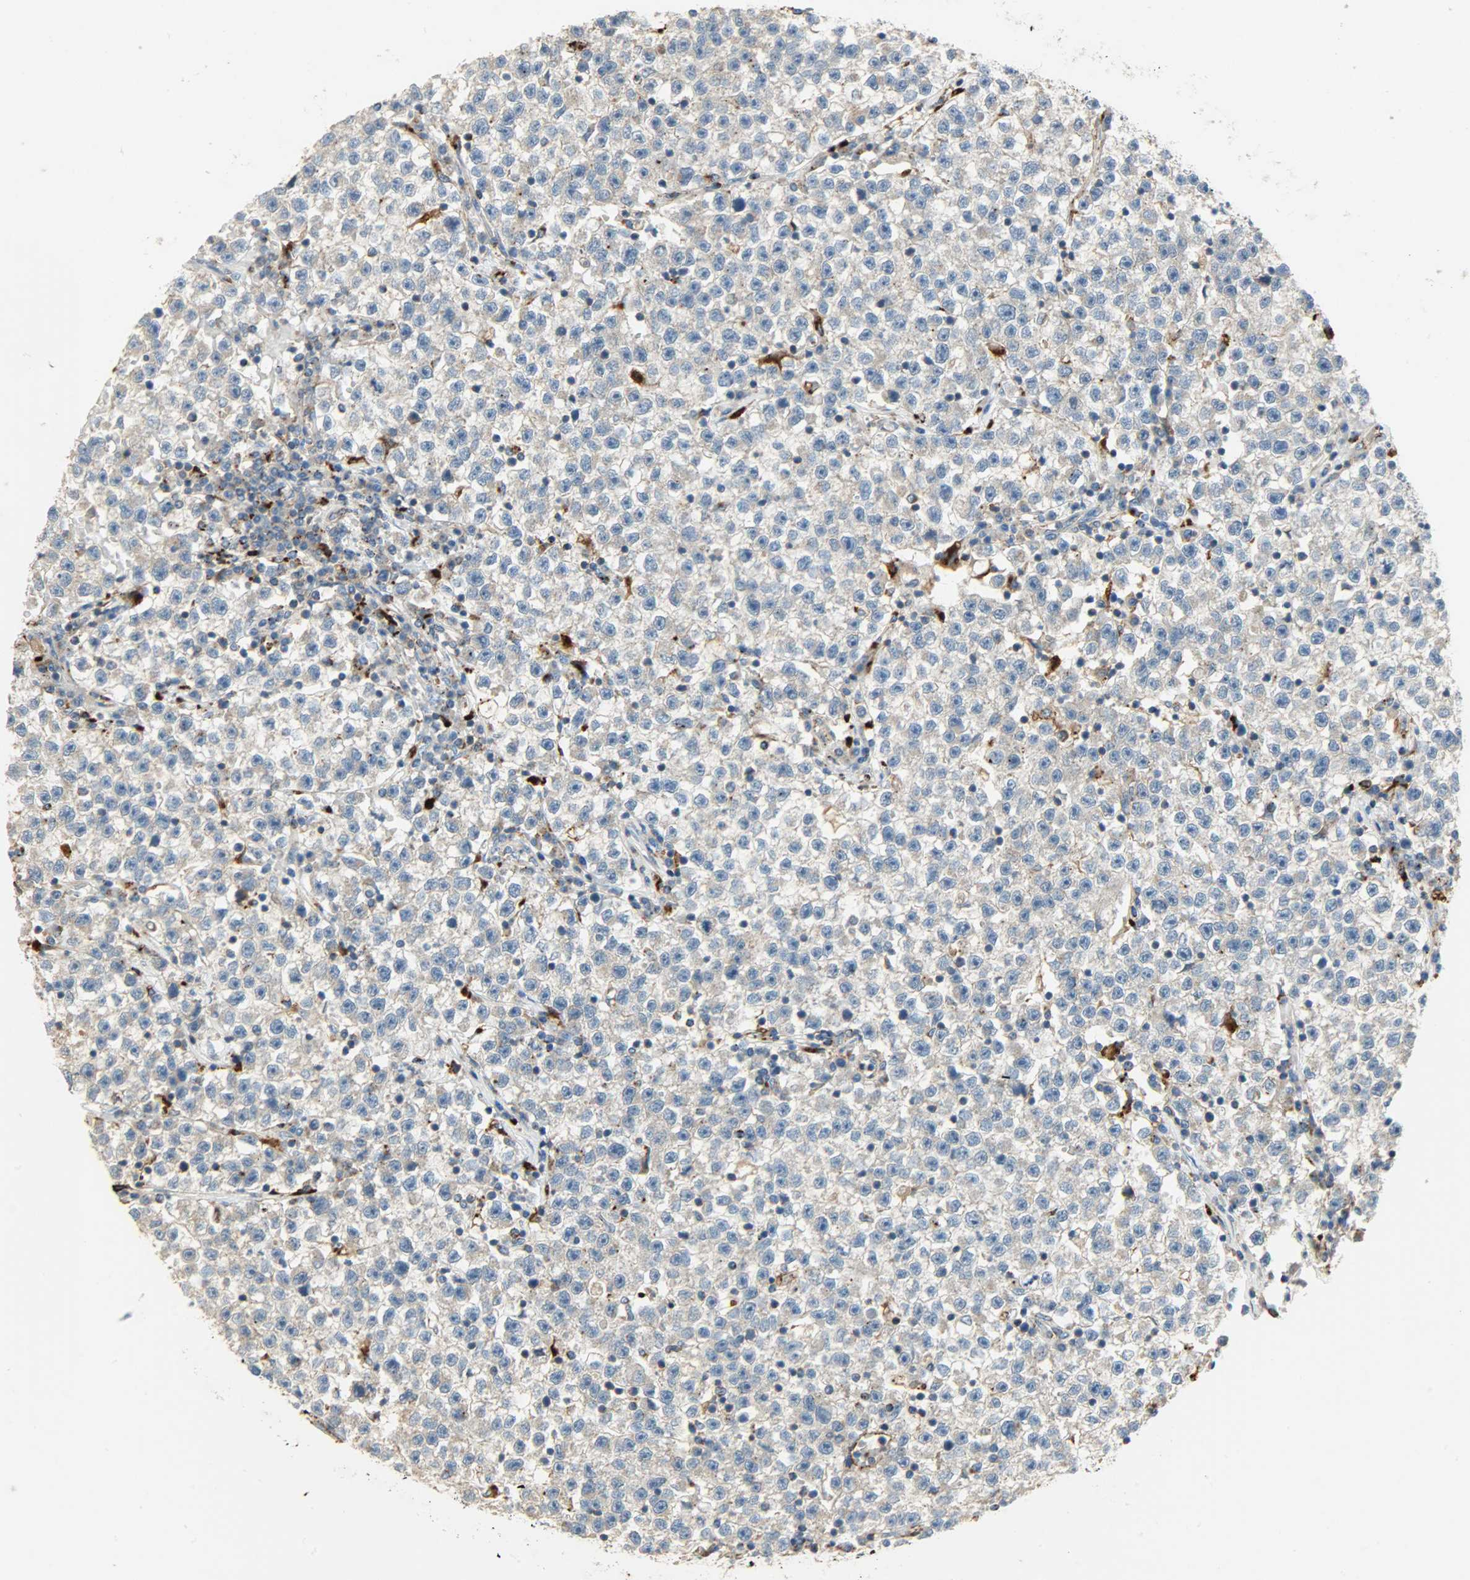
{"staining": {"intensity": "weak", "quantity": "<25%", "location": "cytoplasmic/membranous"}, "tissue": "testis cancer", "cell_type": "Tumor cells", "image_type": "cancer", "snomed": [{"axis": "morphology", "description": "Seminoma, NOS"}, {"axis": "topography", "description": "Testis"}], "caption": "The micrograph reveals no significant positivity in tumor cells of testis seminoma. (Immunohistochemistry (ihc), brightfield microscopy, high magnification).", "gene": "ASAH1", "patient": {"sex": "male", "age": 22}}